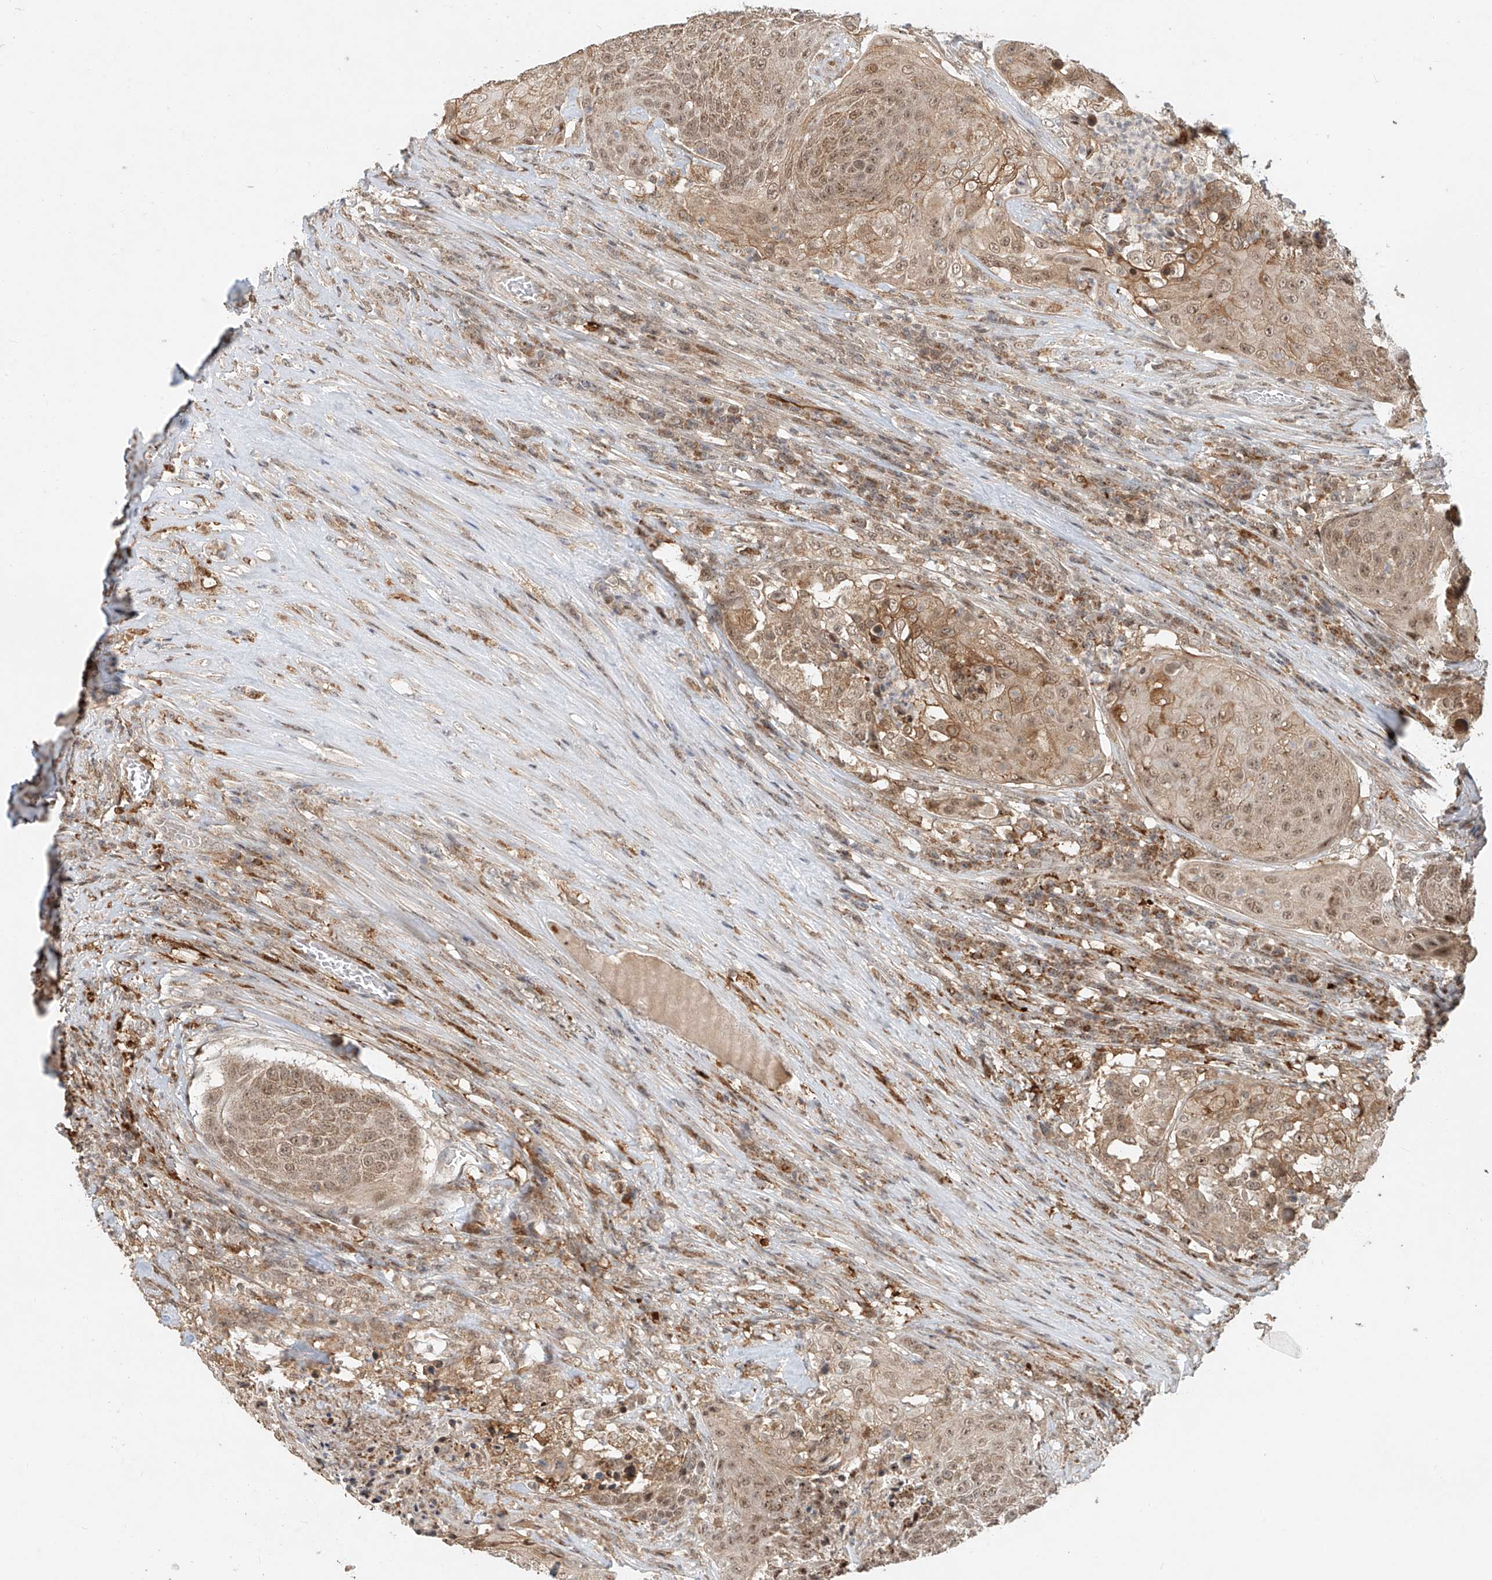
{"staining": {"intensity": "weak", "quantity": ">75%", "location": "cytoplasmic/membranous,nuclear"}, "tissue": "urothelial cancer", "cell_type": "Tumor cells", "image_type": "cancer", "snomed": [{"axis": "morphology", "description": "Urothelial carcinoma, High grade"}, {"axis": "topography", "description": "Urinary bladder"}], "caption": "Protein staining exhibits weak cytoplasmic/membranous and nuclear expression in approximately >75% of tumor cells in urothelial cancer.", "gene": "SYTL3", "patient": {"sex": "female", "age": 63}}